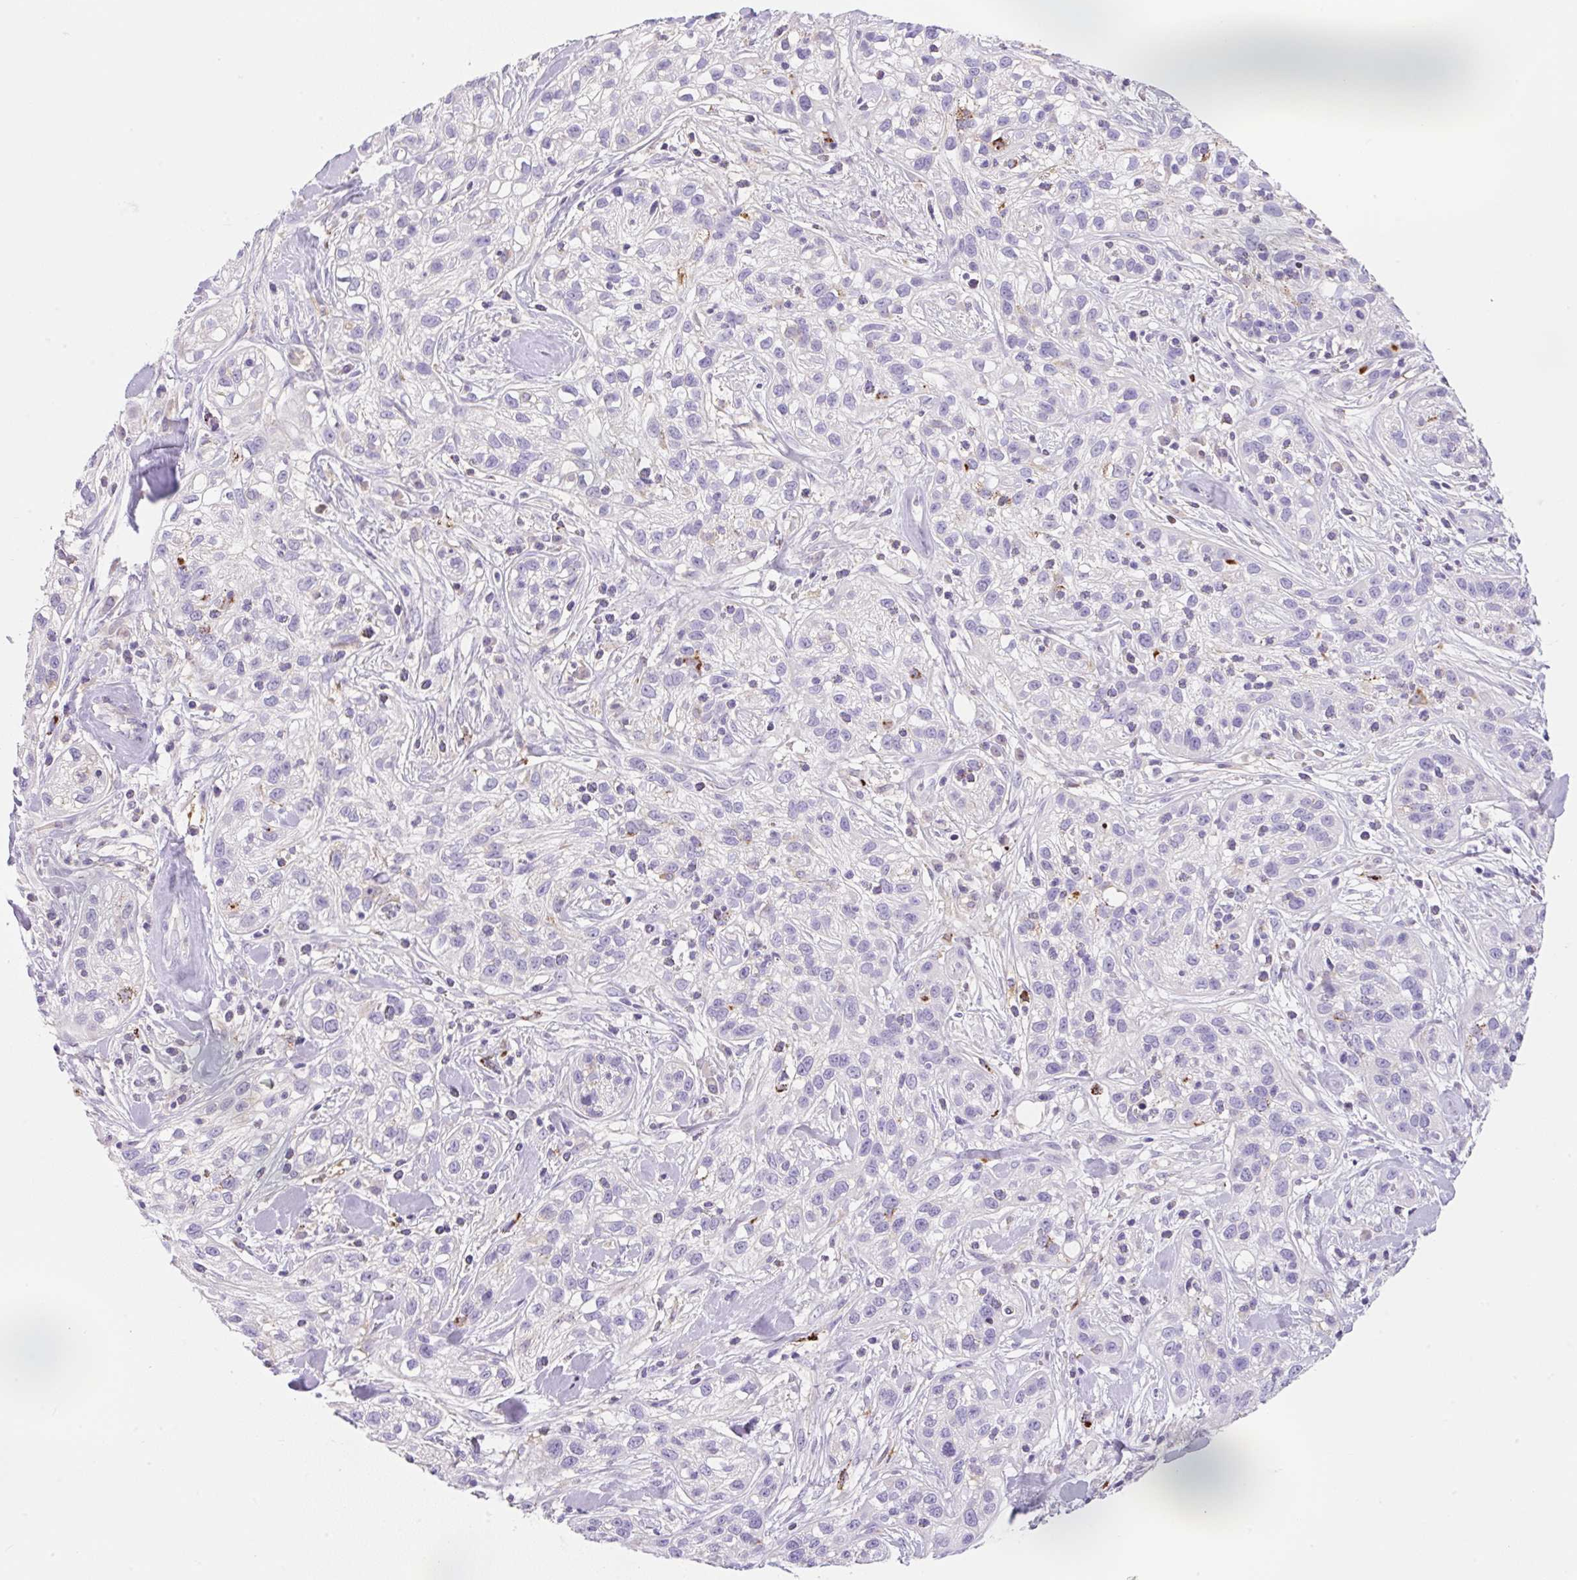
{"staining": {"intensity": "negative", "quantity": "none", "location": "none"}, "tissue": "skin cancer", "cell_type": "Tumor cells", "image_type": "cancer", "snomed": [{"axis": "morphology", "description": "Squamous cell carcinoma, NOS"}, {"axis": "topography", "description": "Skin"}], "caption": "High magnification brightfield microscopy of skin cancer (squamous cell carcinoma) stained with DAB (3,3'-diaminobenzidine) (brown) and counterstained with hematoxylin (blue): tumor cells show no significant expression.", "gene": "TDRD15", "patient": {"sex": "male", "age": 82}}